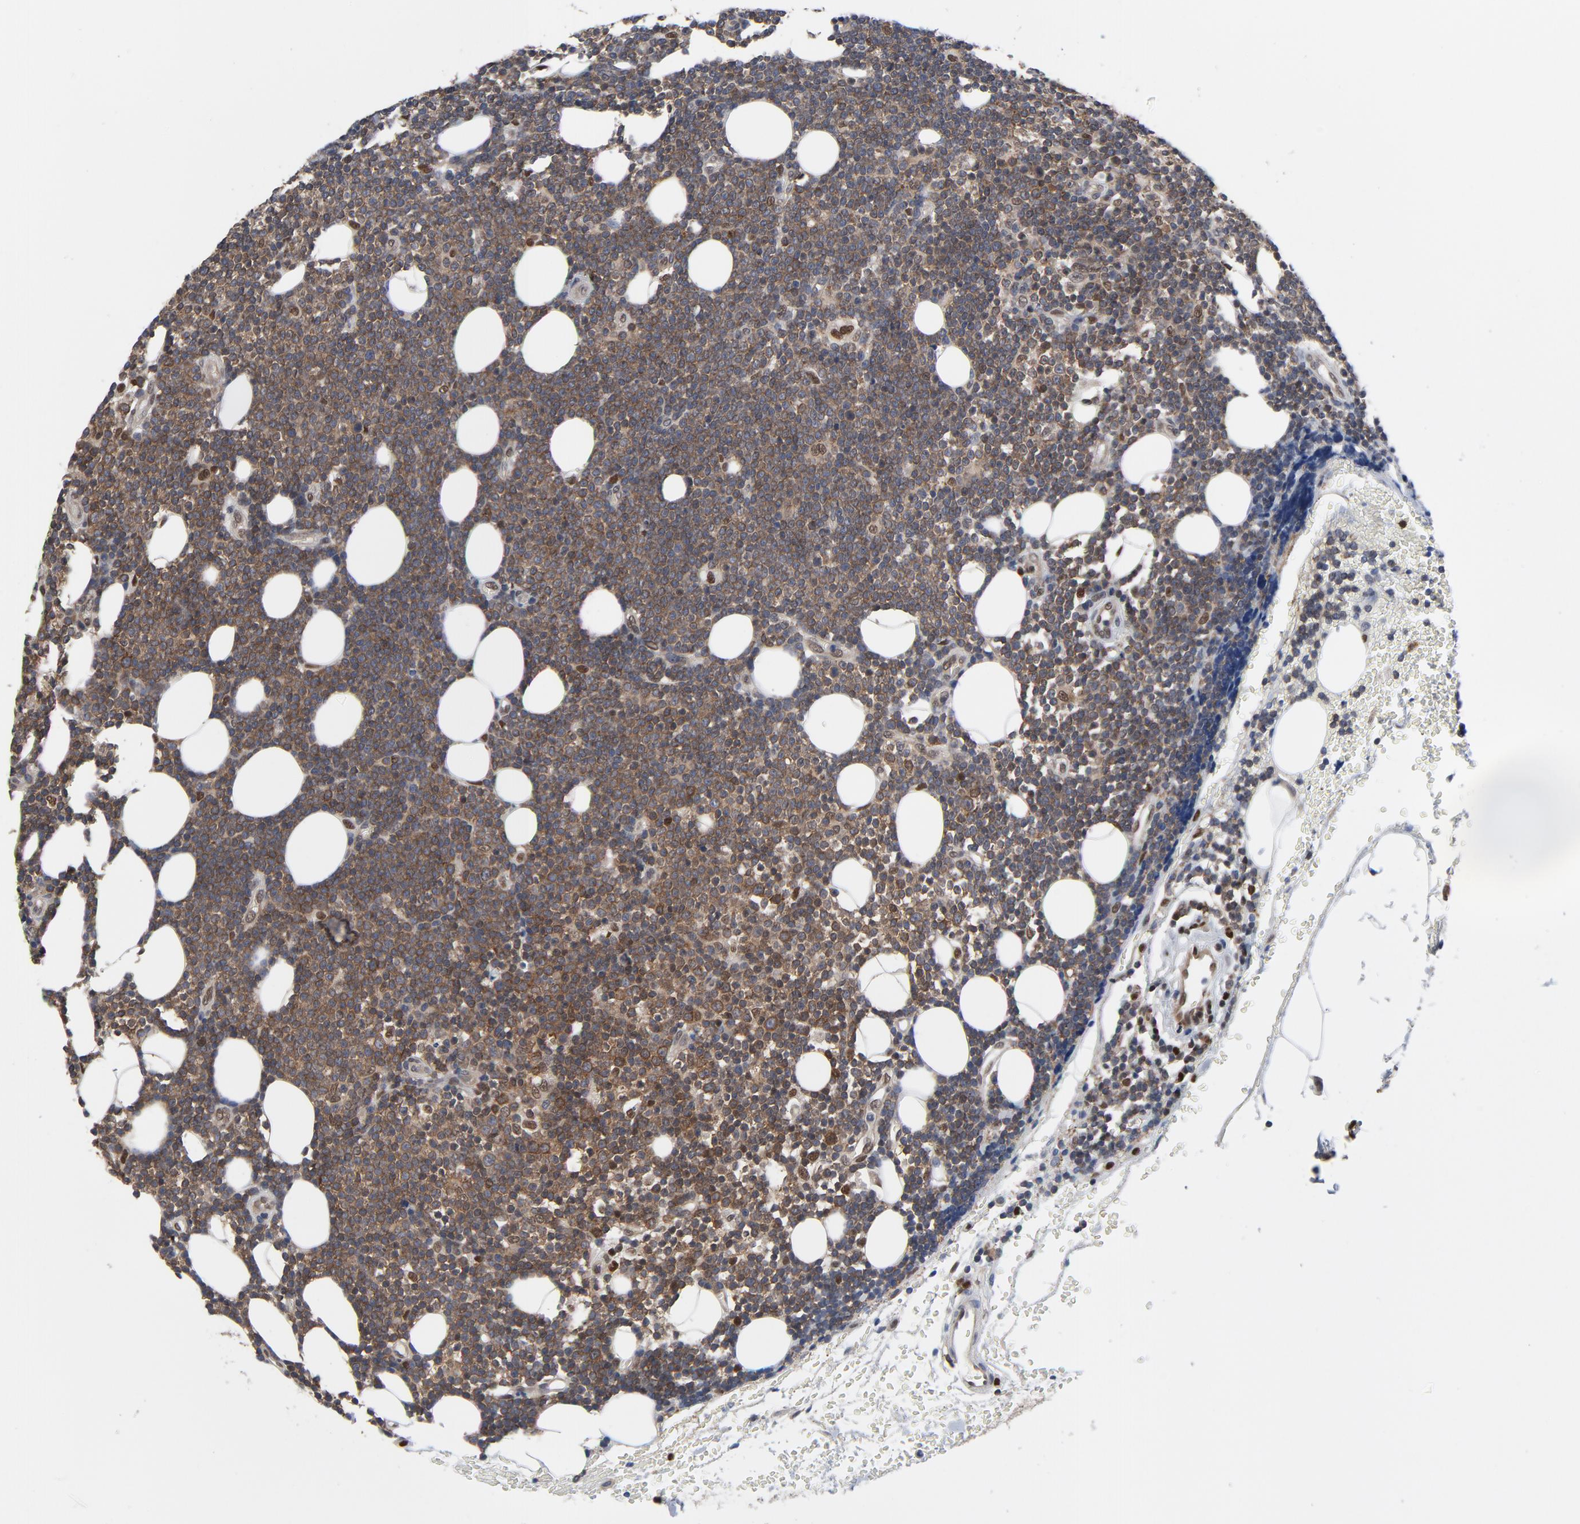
{"staining": {"intensity": "moderate", "quantity": "25%-75%", "location": "cytoplasmic/membranous"}, "tissue": "lymphoma", "cell_type": "Tumor cells", "image_type": "cancer", "snomed": [{"axis": "morphology", "description": "Malignant lymphoma, non-Hodgkin's type, Low grade"}, {"axis": "topography", "description": "Soft tissue"}], "caption": "Immunohistochemistry (DAB (3,3'-diaminobenzidine)) staining of human low-grade malignant lymphoma, non-Hodgkin's type exhibits moderate cytoplasmic/membranous protein expression in about 25%-75% of tumor cells.", "gene": "NFKB1", "patient": {"sex": "male", "age": 92}}